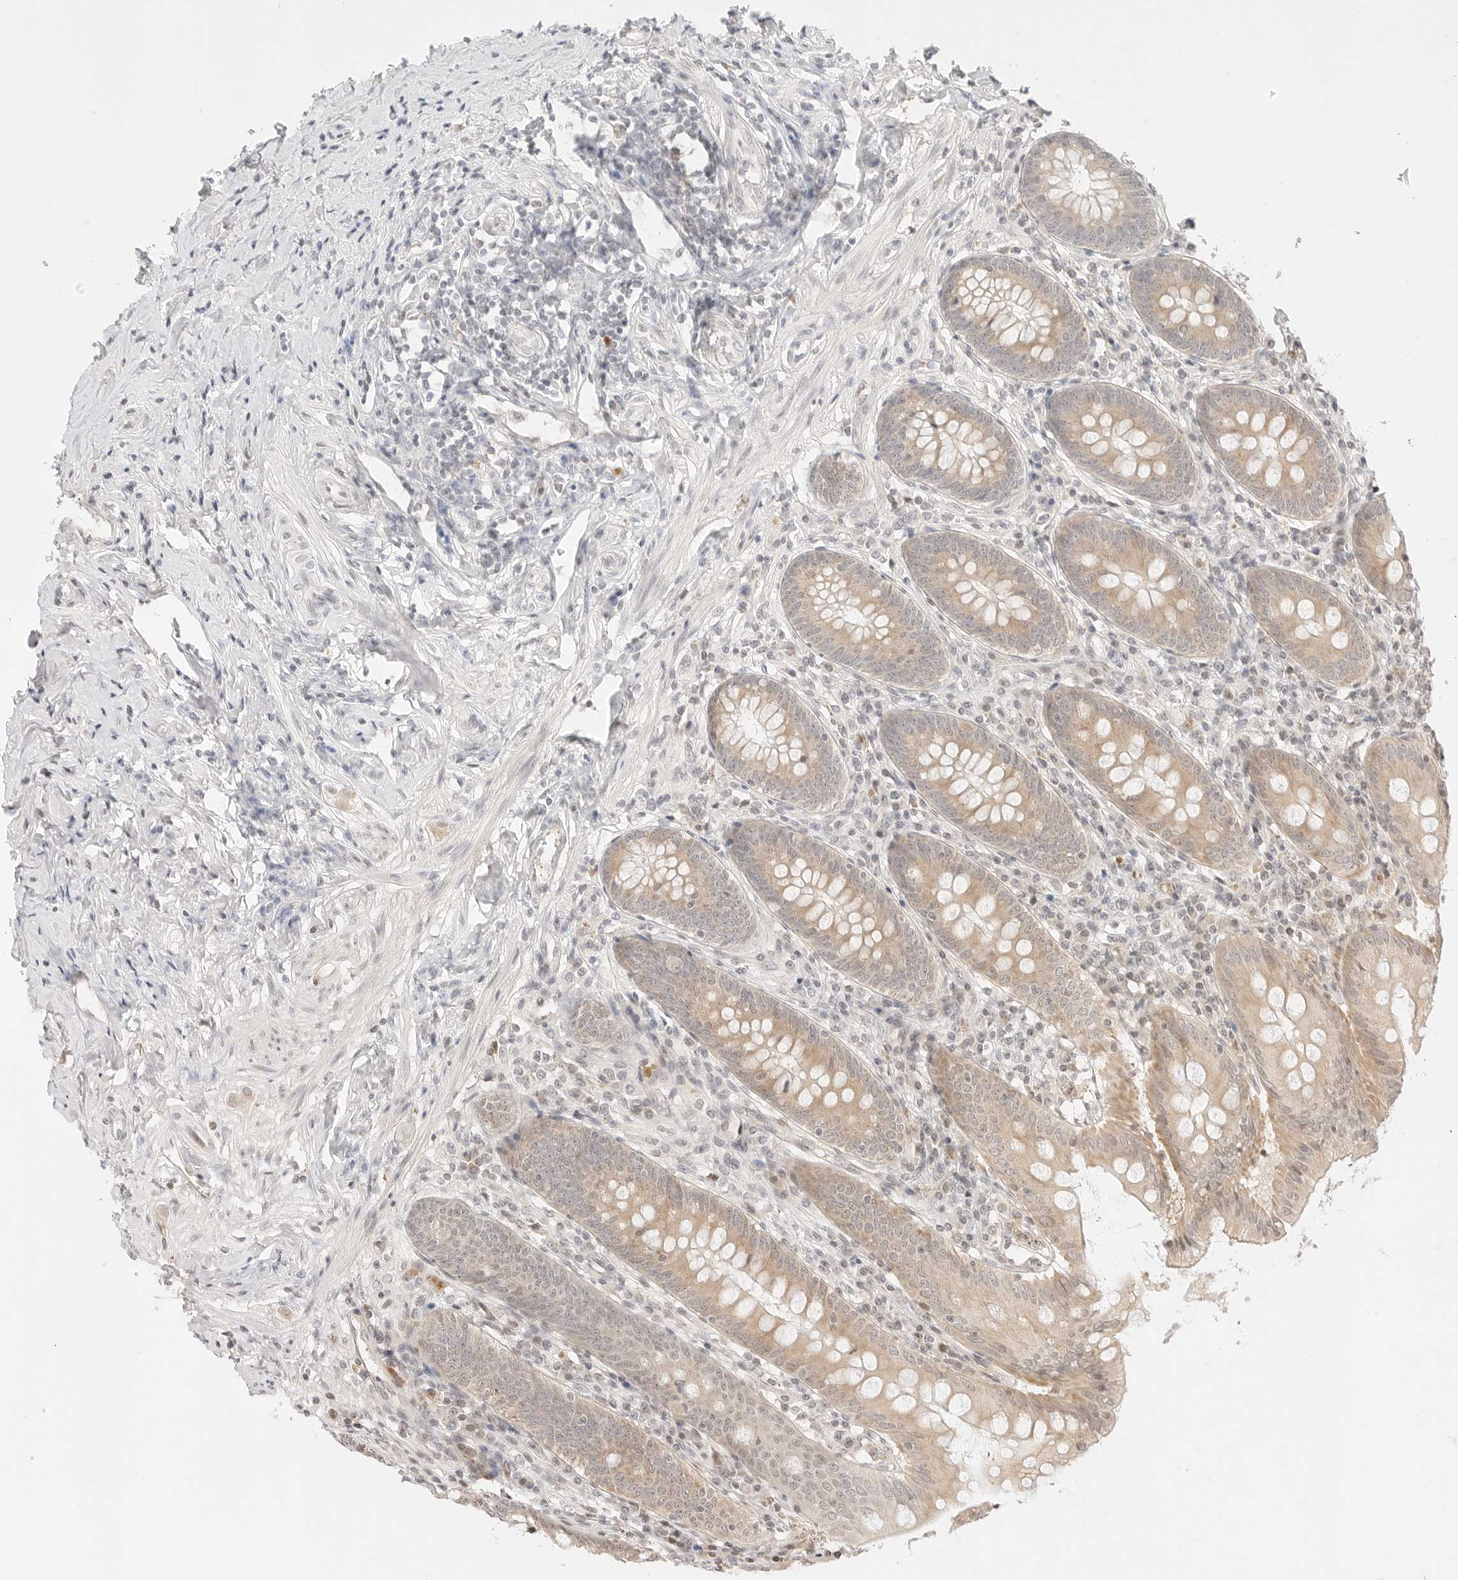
{"staining": {"intensity": "weak", "quantity": ">75%", "location": "cytoplasmic/membranous"}, "tissue": "appendix", "cell_type": "Glandular cells", "image_type": "normal", "snomed": [{"axis": "morphology", "description": "Normal tissue, NOS"}, {"axis": "topography", "description": "Appendix"}], "caption": "Immunohistochemical staining of benign appendix shows >75% levels of weak cytoplasmic/membranous protein staining in approximately >75% of glandular cells. Using DAB (3,3'-diaminobenzidine) (brown) and hematoxylin (blue) stains, captured at high magnification using brightfield microscopy.", "gene": "RPS6KL1", "patient": {"sex": "female", "age": 54}}